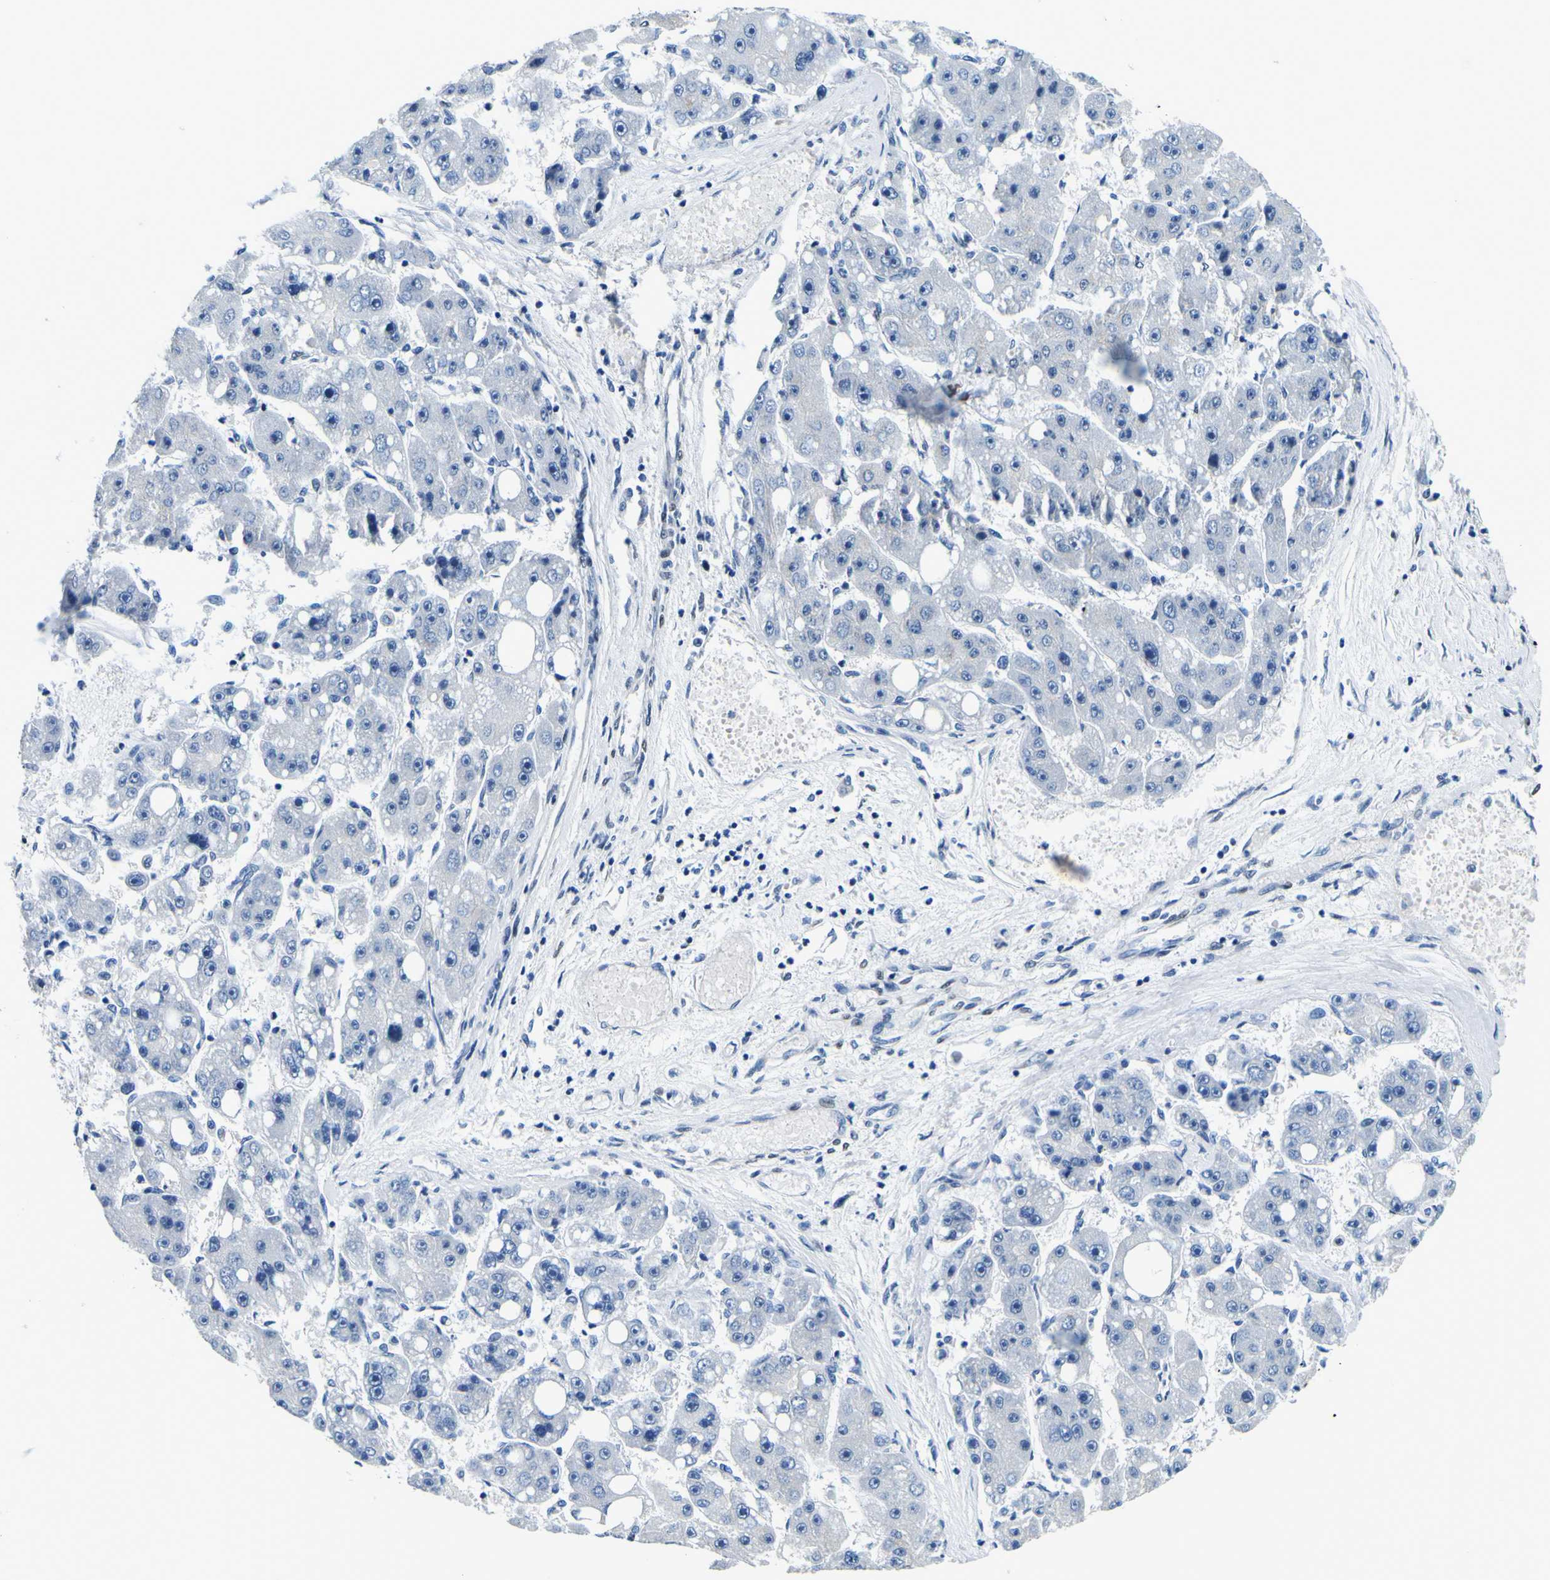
{"staining": {"intensity": "negative", "quantity": "none", "location": "none"}, "tissue": "liver cancer", "cell_type": "Tumor cells", "image_type": "cancer", "snomed": [{"axis": "morphology", "description": "Carcinoma, Hepatocellular, NOS"}, {"axis": "topography", "description": "Liver"}], "caption": "A photomicrograph of liver cancer stained for a protein reveals no brown staining in tumor cells. (DAB immunohistochemistry (IHC), high magnification).", "gene": "SP1", "patient": {"sex": "female", "age": 61}}